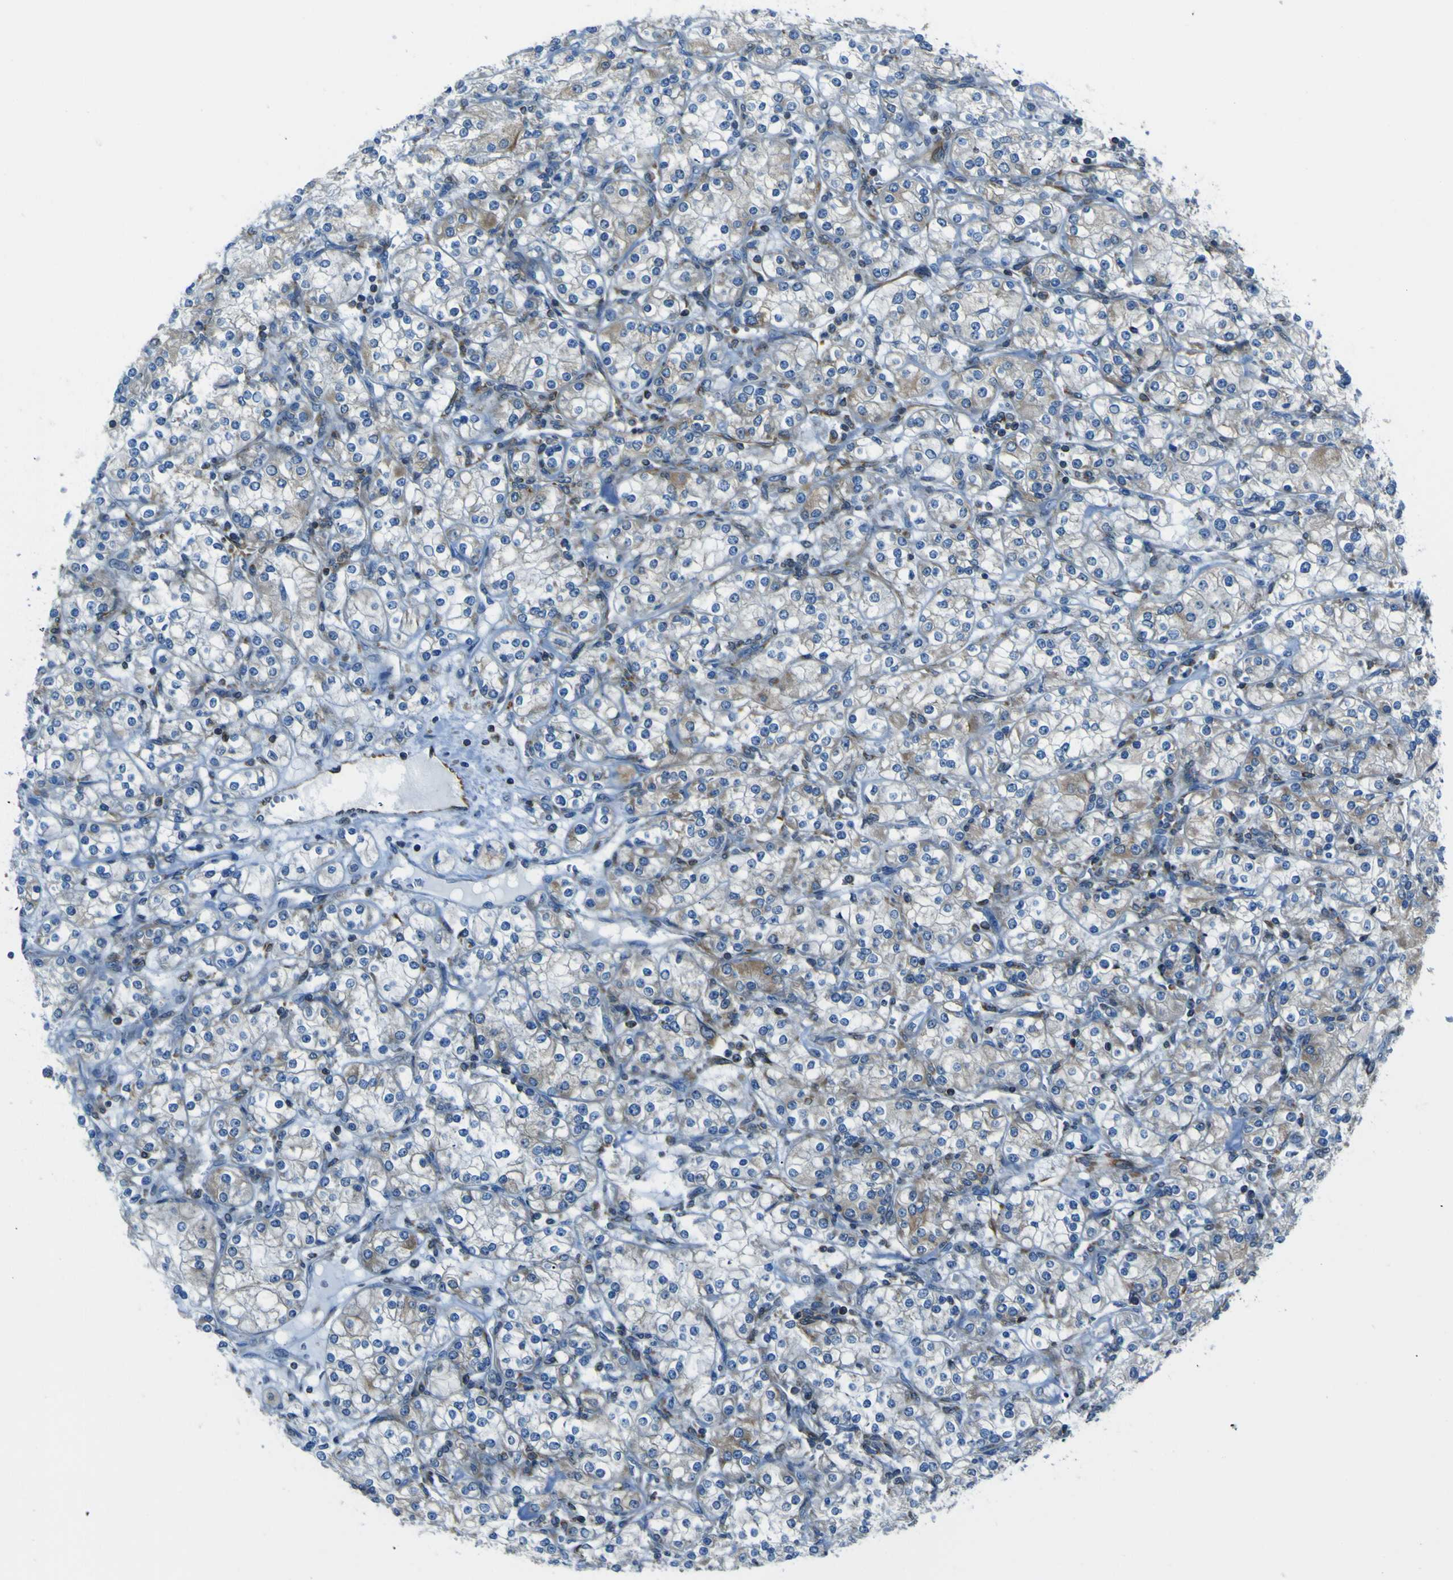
{"staining": {"intensity": "moderate", "quantity": "25%-75%", "location": "cytoplasmic/membranous"}, "tissue": "renal cancer", "cell_type": "Tumor cells", "image_type": "cancer", "snomed": [{"axis": "morphology", "description": "Adenocarcinoma, NOS"}, {"axis": "topography", "description": "Kidney"}], "caption": "About 25%-75% of tumor cells in human renal adenocarcinoma exhibit moderate cytoplasmic/membranous protein staining as visualized by brown immunohistochemical staining.", "gene": "STIM1", "patient": {"sex": "male", "age": 77}}